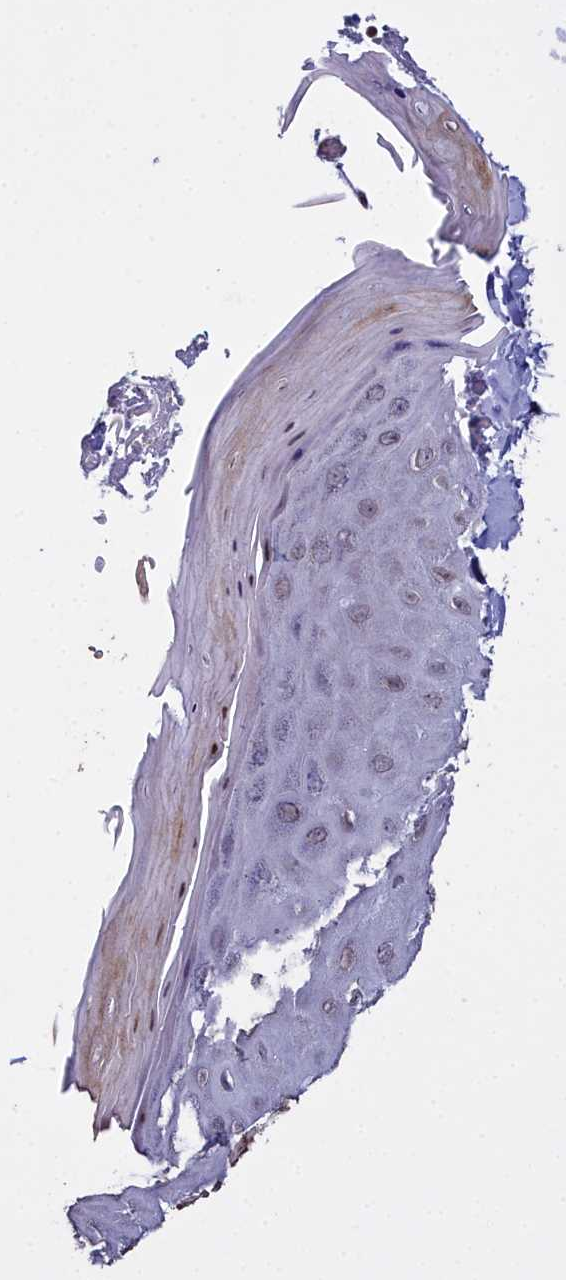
{"staining": {"intensity": "weak", "quantity": "<25%", "location": "cytoplasmic/membranous,nuclear"}, "tissue": "skin", "cell_type": "Epidermal cells", "image_type": "normal", "snomed": [{"axis": "morphology", "description": "Normal tissue, NOS"}, {"axis": "topography", "description": "Anal"}], "caption": "Epidermal cells are negative for brown protein staining in benign skin. (Stains: DAB (3,3'-diaminobenzidine) IHC with hematoxylin counter stain, Microscopy: brightfield microscopy at high magnification).", "gene": "CCDC97", "patient": {"sex": "male", "age": 78}}